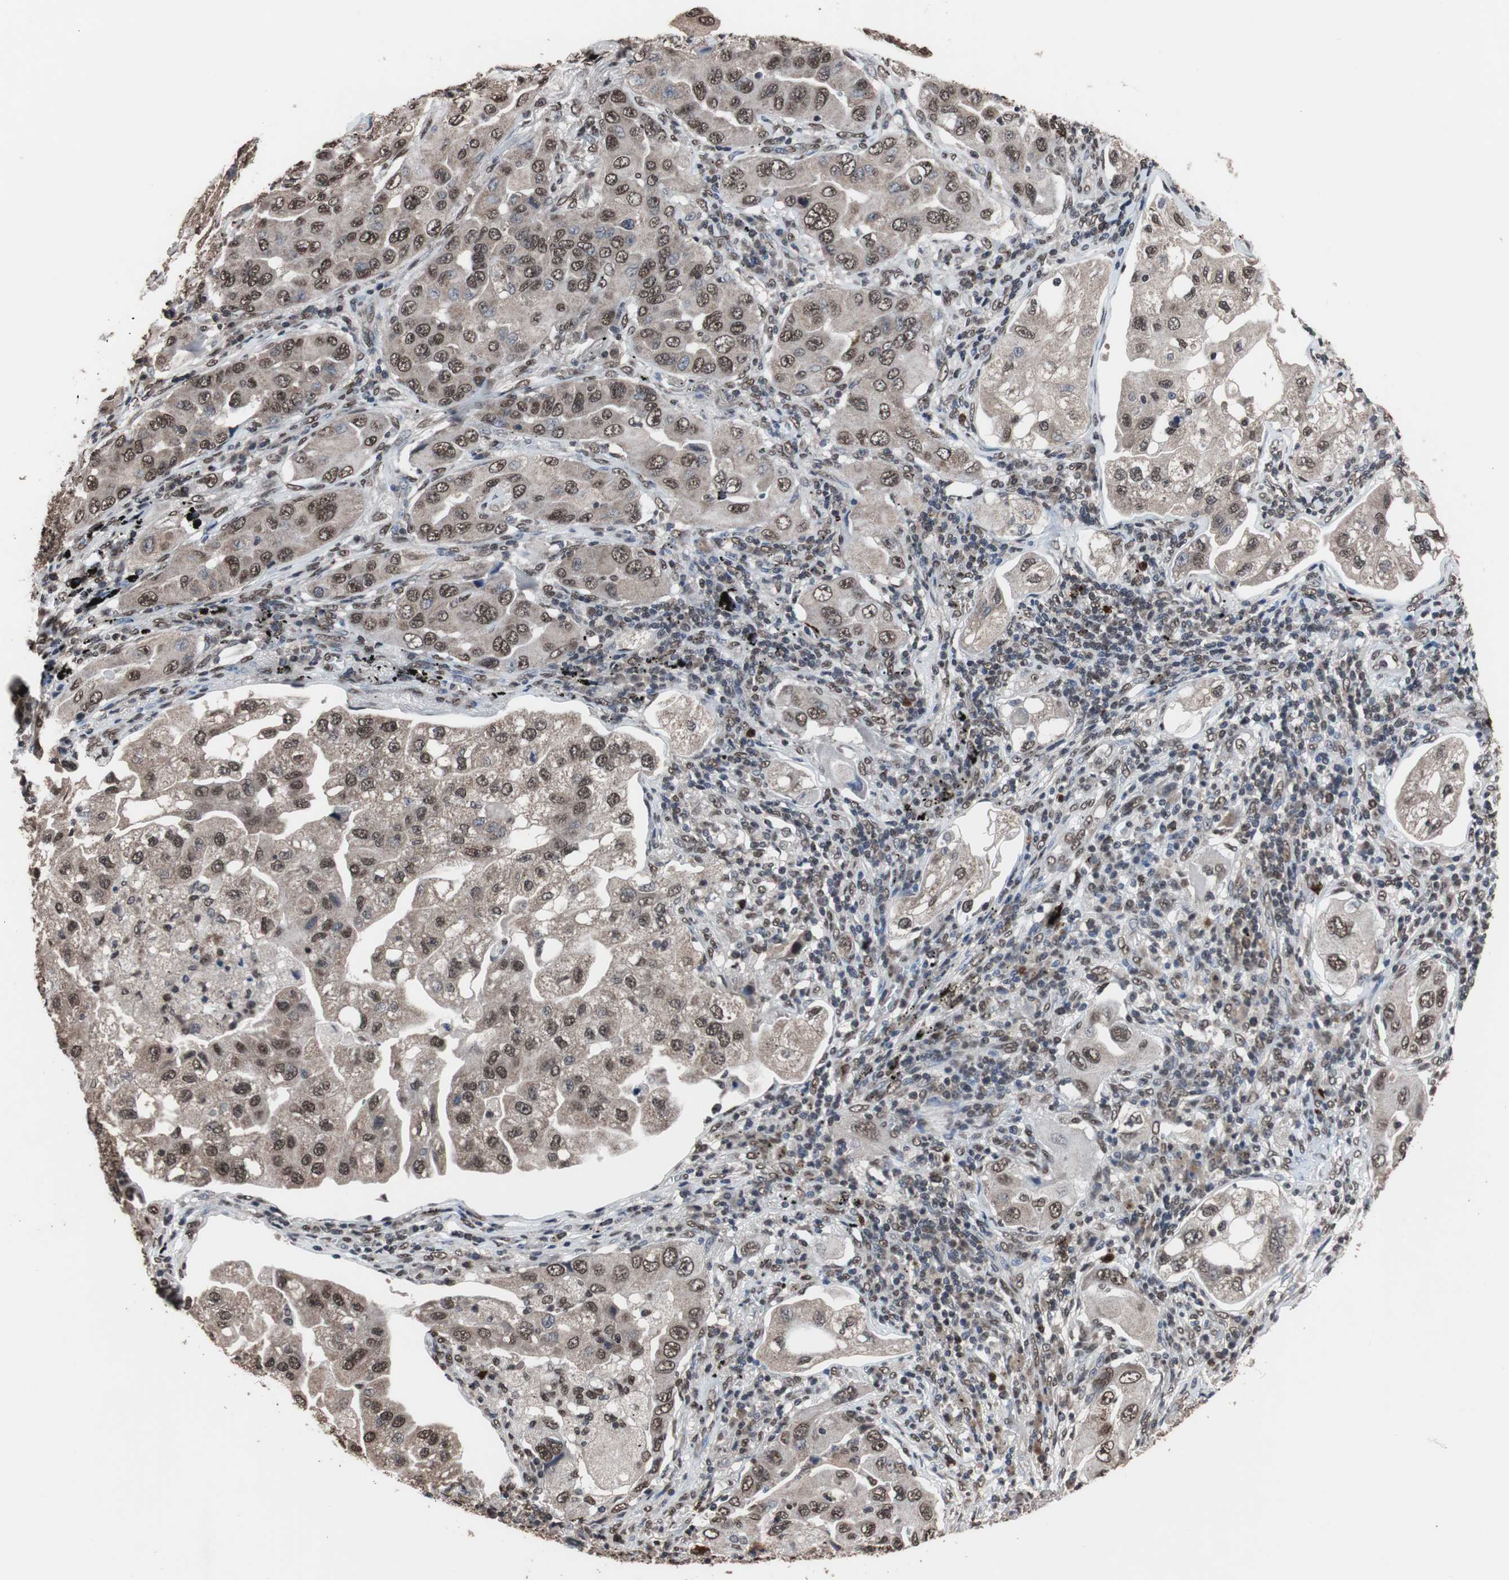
{"staining": {"intensity": "moderate", "quantity": "25%-75%", "location": "cytoplasmic/membranous,nuclear"}, "tissue": "lung cancer", "cell_type": "Tumor cells", "image_type": "cancer", "snomed": [{"axis": "morphology", "description": "Adenocarcinoma, NOS"}, {"axis": "topography", "description": "Lung"}], "caption": "A brown stain highlights moderate cytoplasmic/membranous and nuclear expression of a protein in lung adenocarcinoma tumor cells.", "gene": "MED27", "patient": {"sex": "female", "age": 65}}